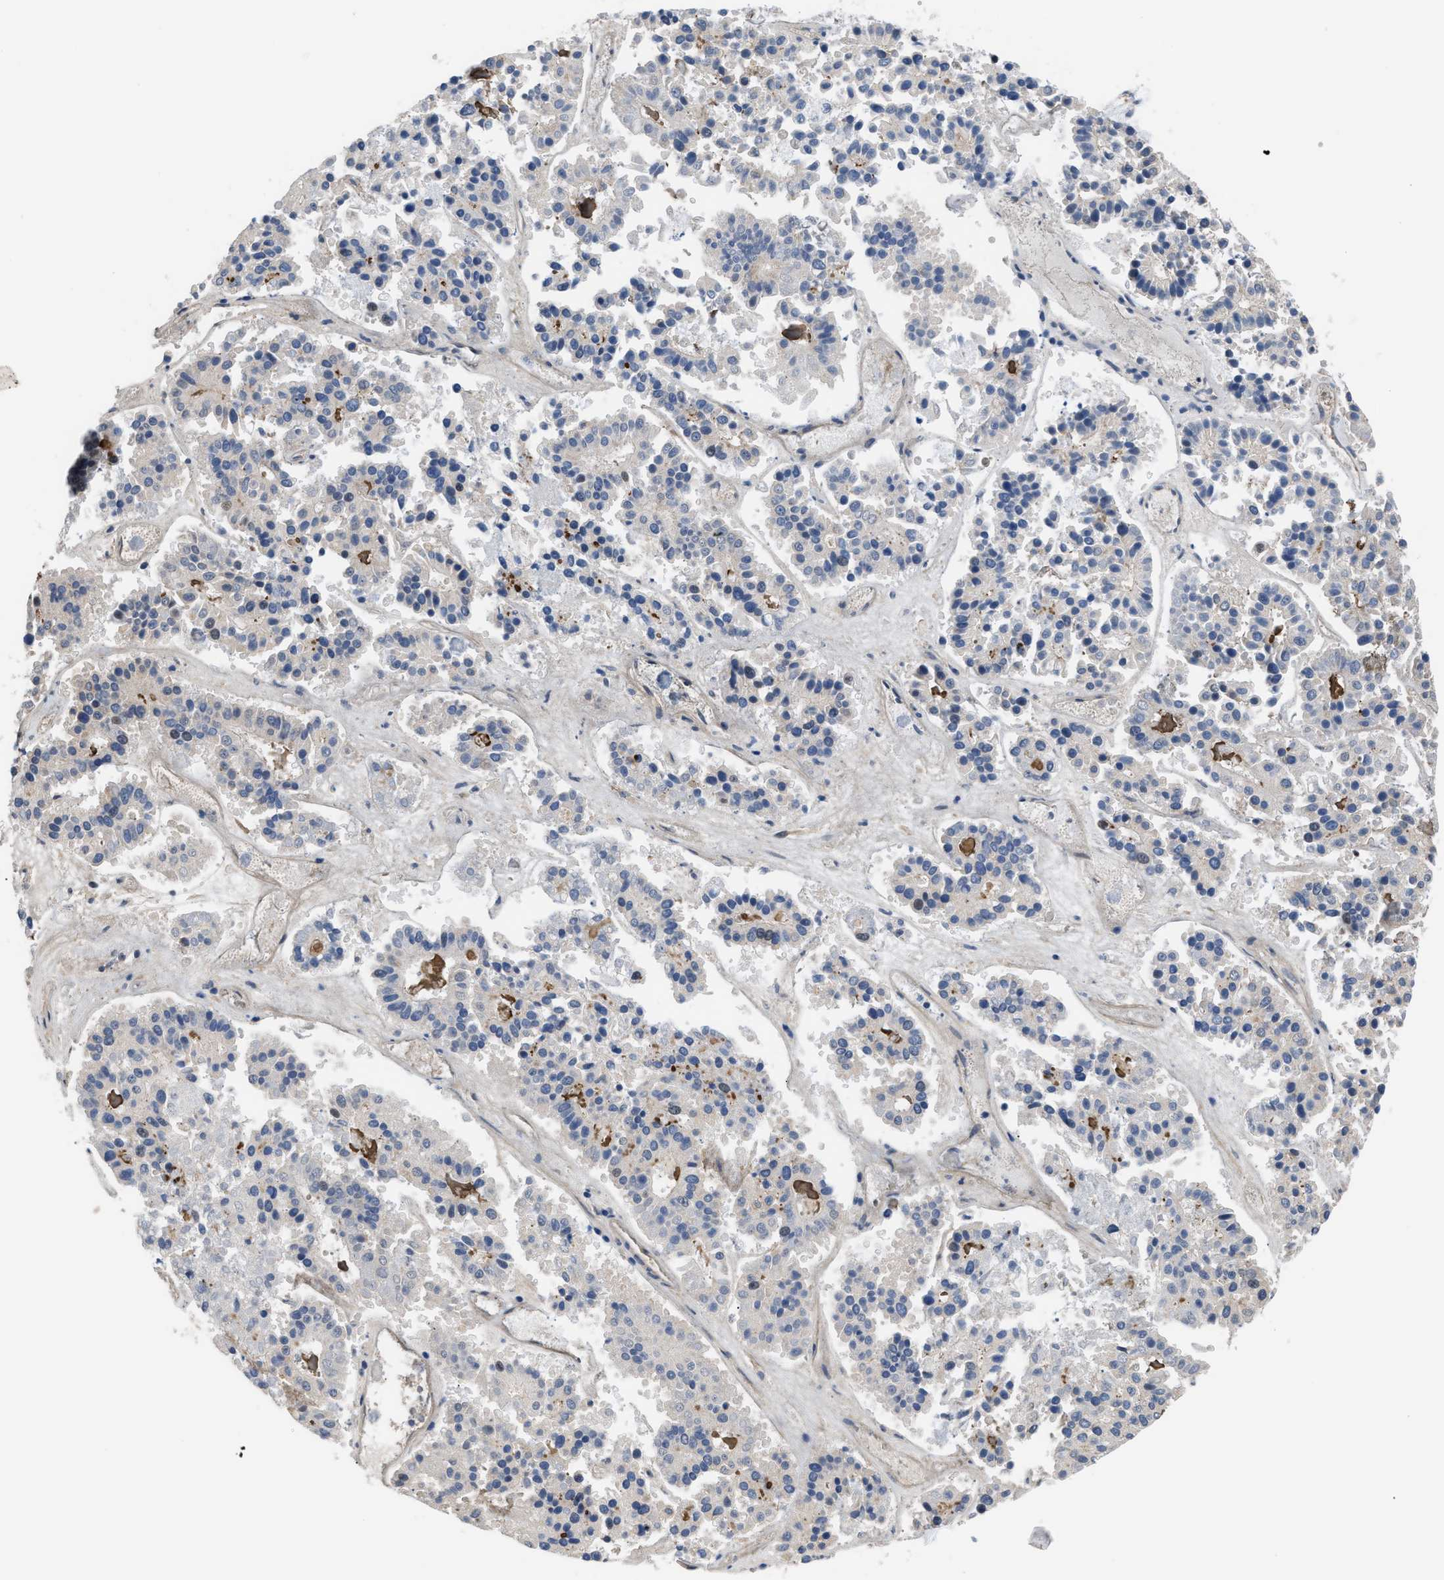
{"staining": {"intensity": "negative", "quantity": "none", "location": "none"}, "tissue": "pancreatic cancer", "cell_type": "Tumor cells", "image_type": "cancer", "snomed": [{"axis": "morphology", "description": "Adenocarcinoma, NOS"}, {"axis": "topography", "description": "Pancreas"}], "caption": "Protein analysis of pancreatic cancer (adenocarcinoma) shows no significant positivity in tumor cells.", "gene": "TFPI", "patient": {"sex": "male", "age": 50}}